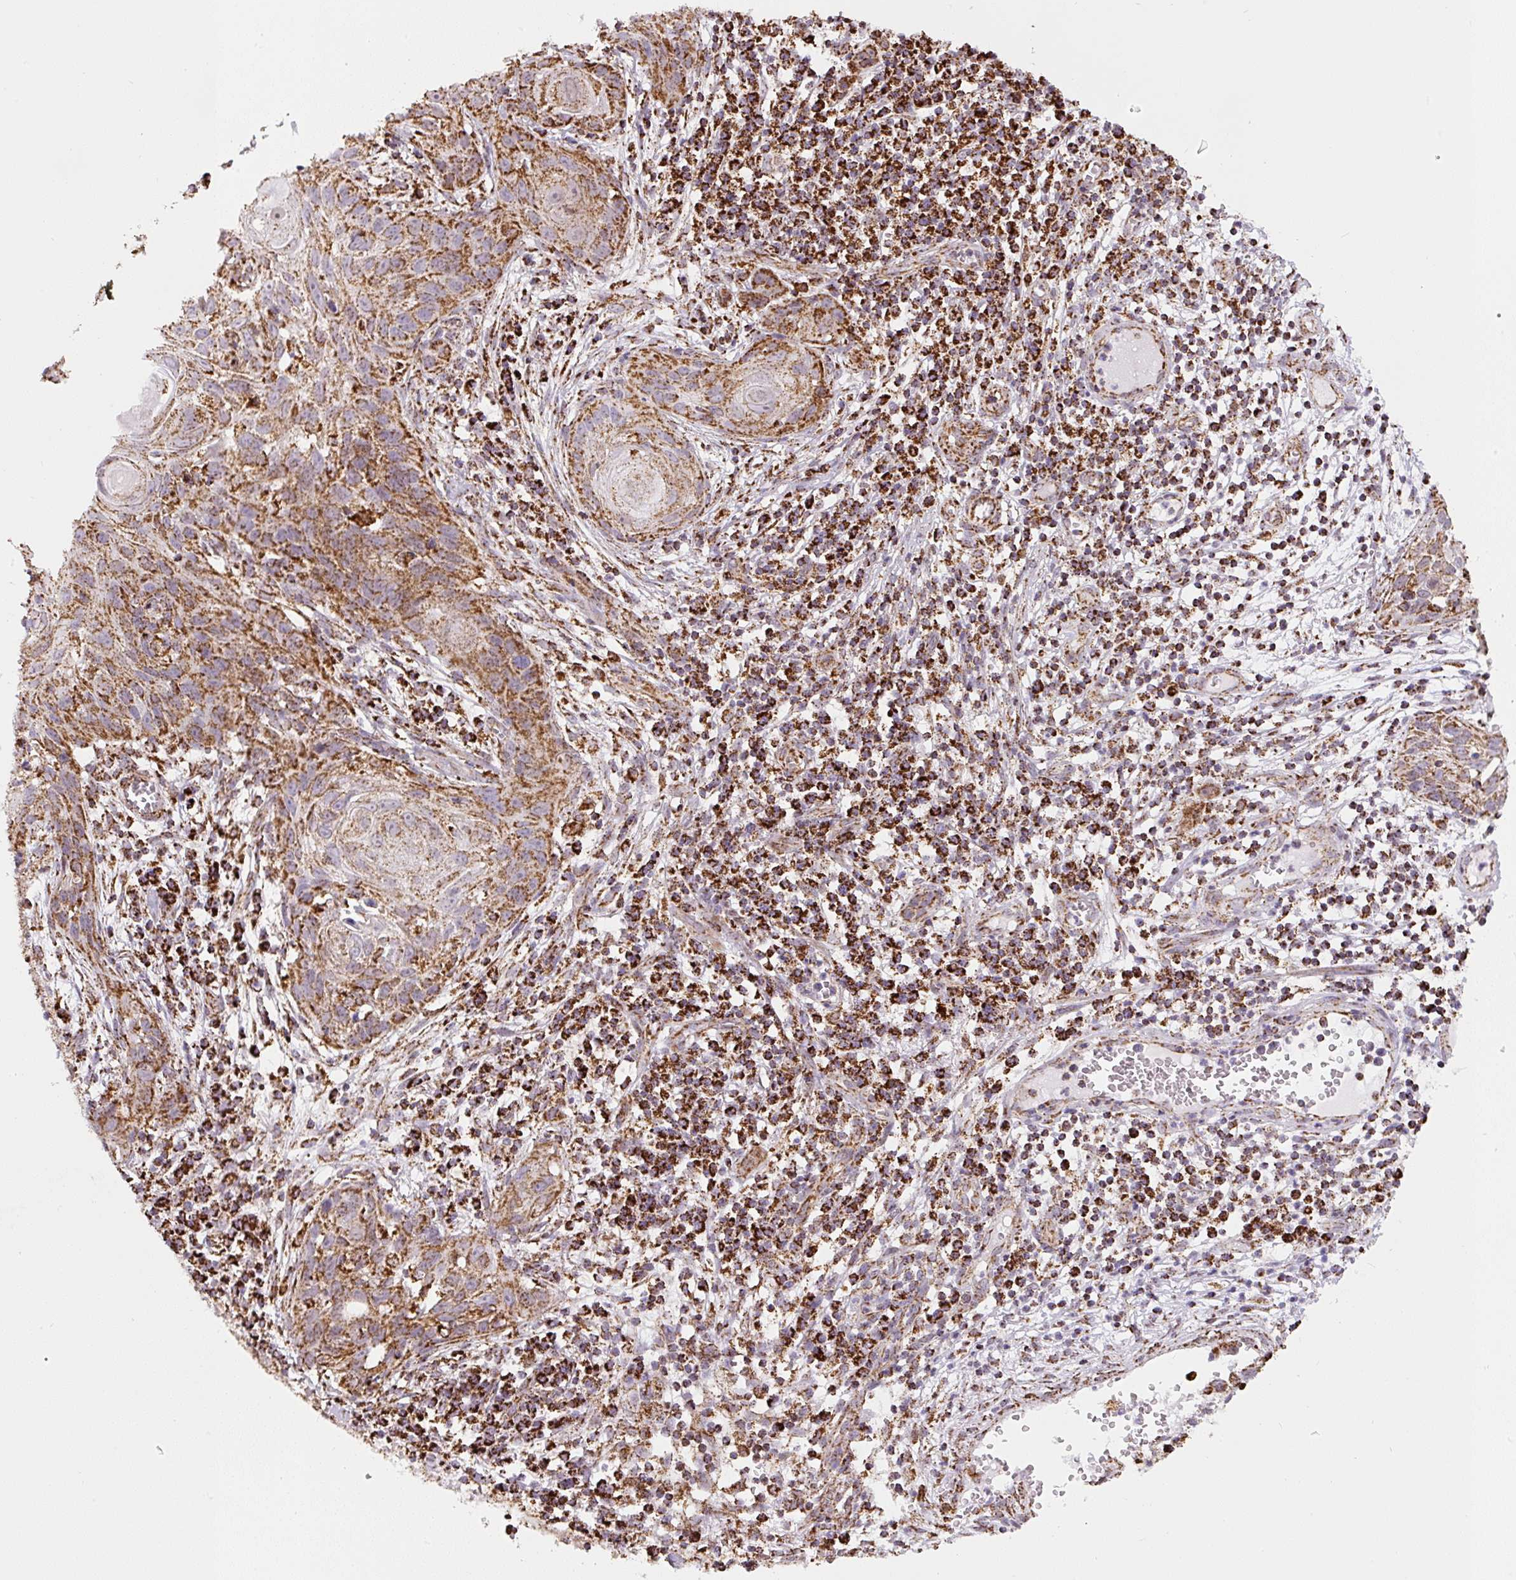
{"staining": {"intensity": "strong", "quantity": ">75%", "location": "cytoplasmic/membranous"}, "tissue": "skin cancer", "cell_type": "Tumor cells", "image_type": "cancer", "snomed": [{"axis": "morphology", "description": "Squamous cell carcinoma, NOS"}, {"axis": "topography", "description": "Skin"}, {"axis": "topography", "description": "Vulva"}], "caption": "IHC image of neoplastic tissue: skin cancer stained using immunohistochemistry shows high levels of strong protein expression localized specifically in the cytoplasmic/membranous of tumor cells, appearing as a cytoplasmic/membranous brown color.", "gene": "ATP5F1A", "patient": {"sex": "female", "age": 83}}